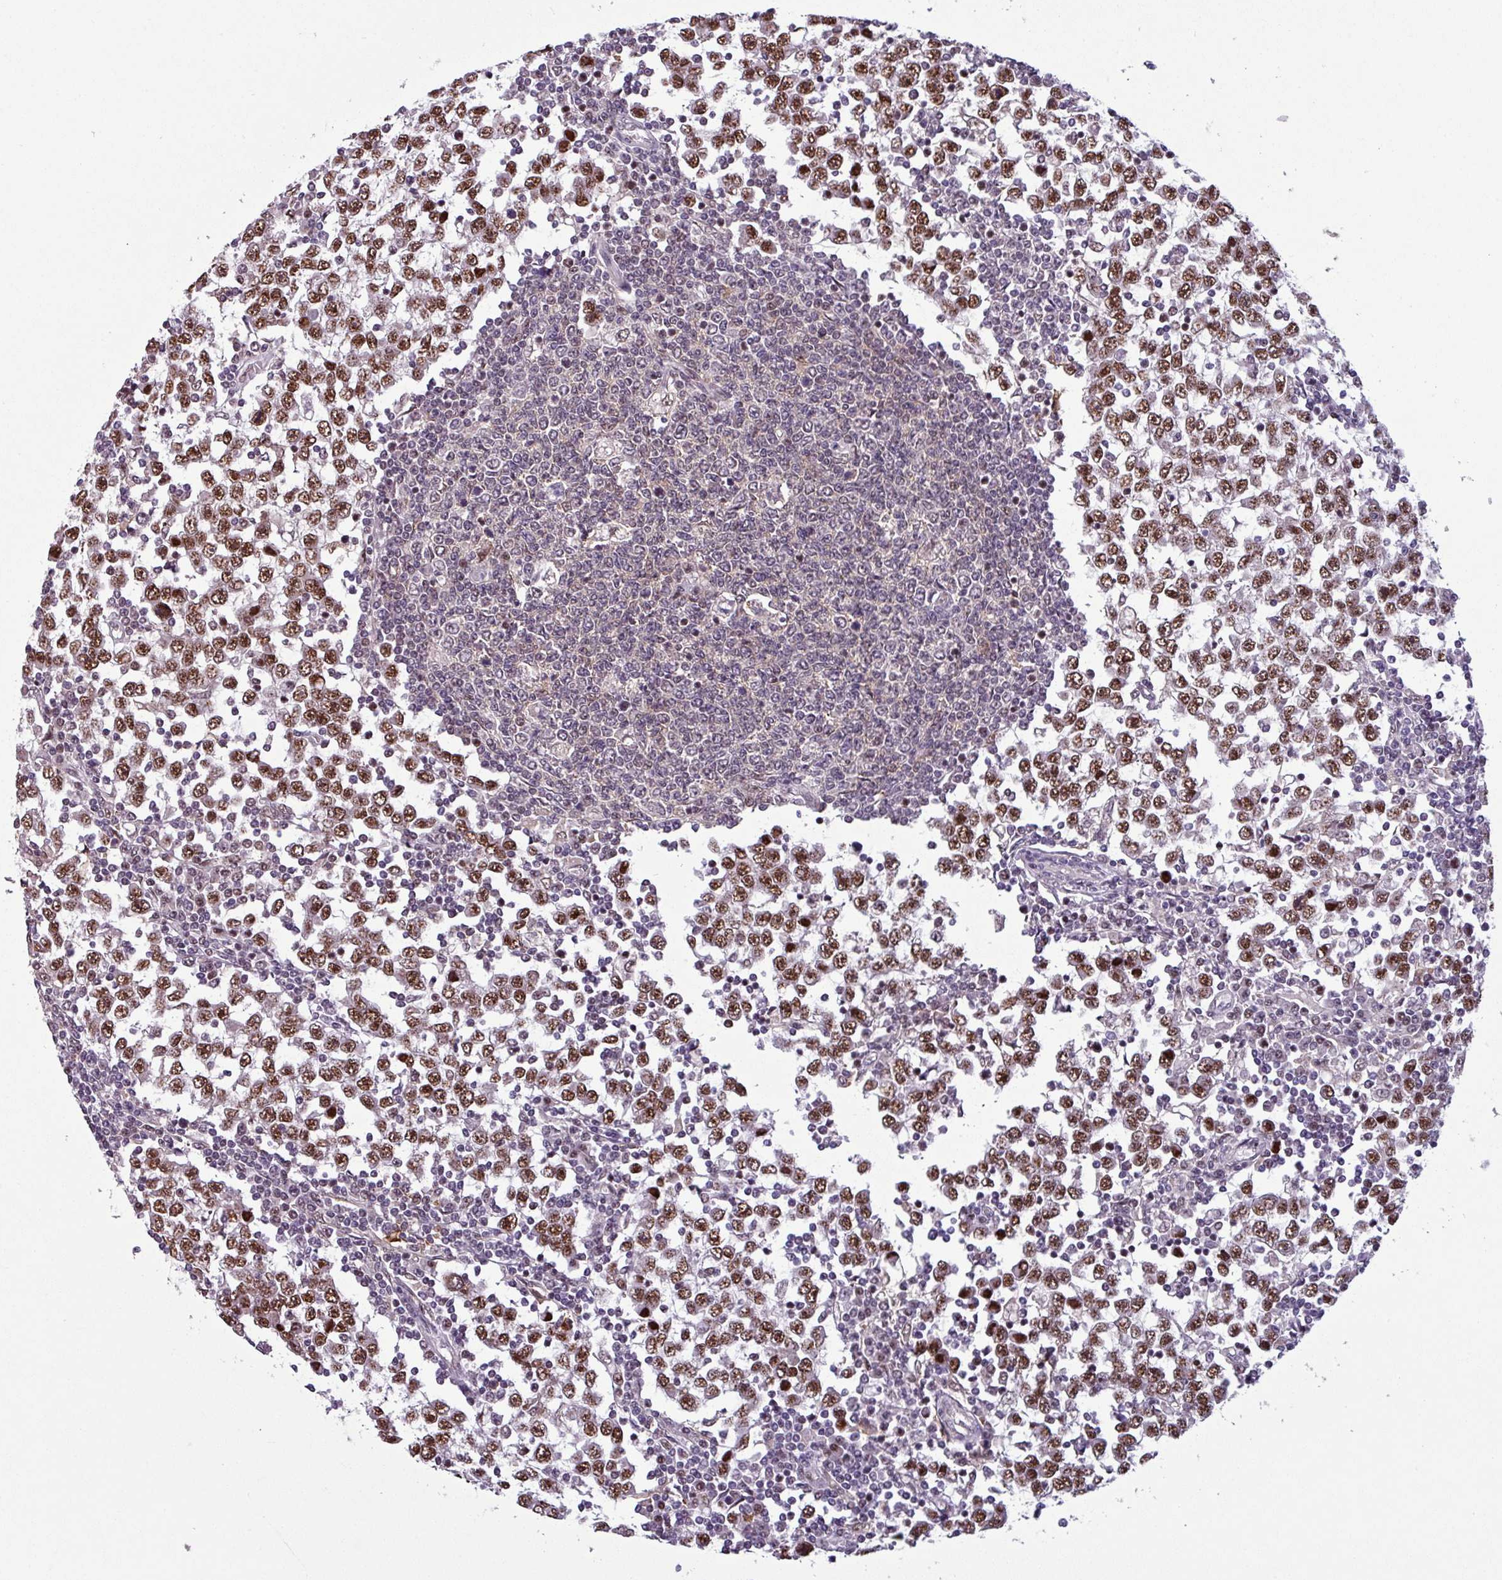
{"staining": {"intensity": "moderate", "quantity": ">75%", "location": "nuclear"}, "tissue": "testis cancer", "cell_type": "Tumor cells", "image_type": "cancer", "snomed": [{"axis": "morphology", "description": "Seminoma, NOS"}, {"axis": "topography", "description": "Testis"}], "caption": "Testis cancer (seminoma) stained with IHC shows moderate nuclear expression in approximately >75% of tumor cells.", "gene": "NPFFR1", "patient": {"sex": "male", "age": 65}}